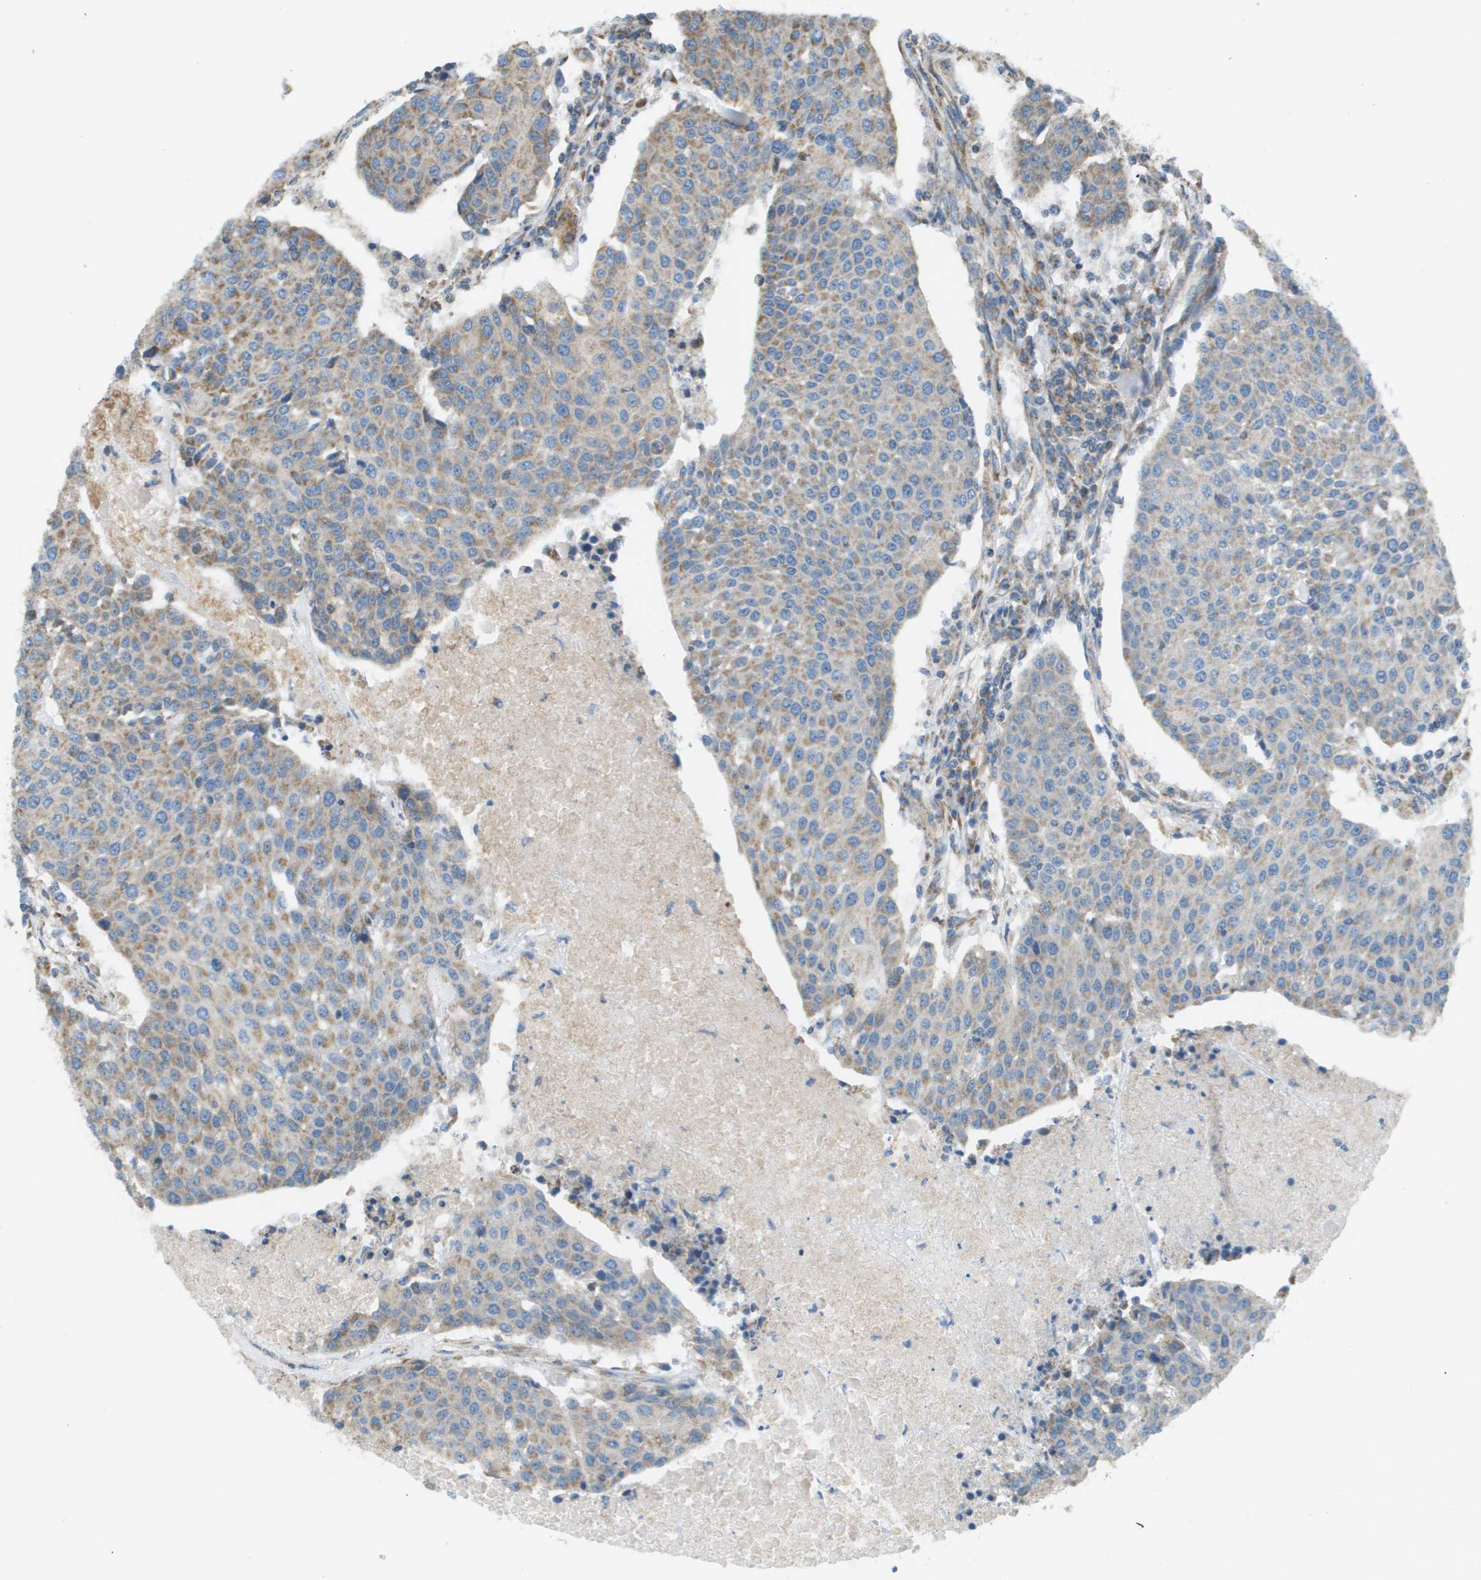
{"staining": {"intensity": "moderate", "quantity": ">75%", "location": "cytoplasmic/membranous"}, "tissue": "urothelial cancer", "cell_type": "Tumor cells", "image_type": "cancer", "snomed": [{"axis": "morphology", "description": "Urothelial carcinoma, High grade"}, {"axis": "topography", "description": "Urinary bladder"}], "caption": "A photomicrograph of high-grade urothelial carcinoma stained for a protein shows moderate cytoplasmic/membranous brown staining in tumor cells.", "gene": "TAOK3", "patient": {"sex": "female", "age": 85}}